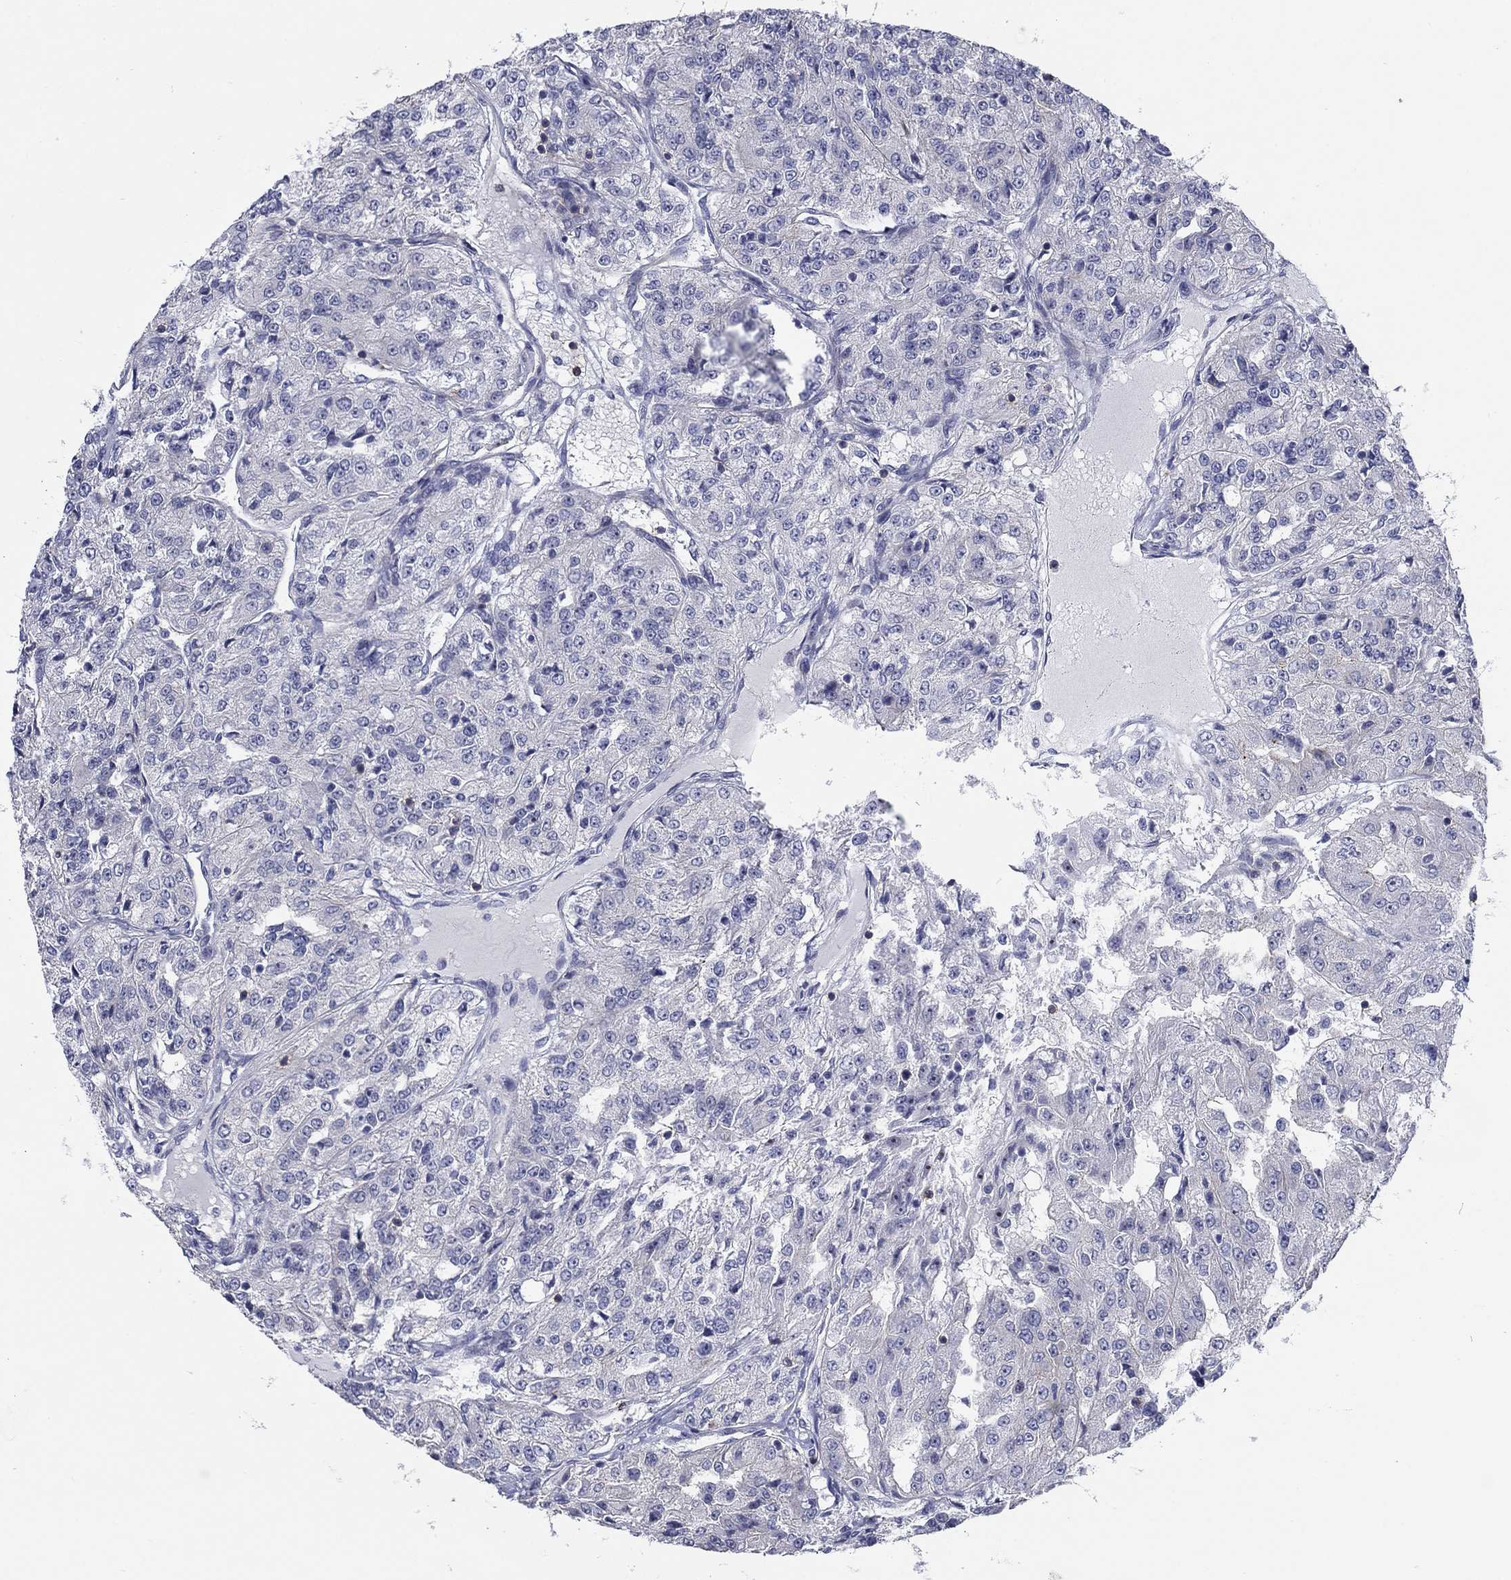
{"staining": {"intensity": "negative", "quantity": "none", "location": "none"}, "tissue": "renal cancer", "cell_type": "Tumor cells", "image_type": "cancer", "snomed": [{"axis": "morphology", "description": "Adenocarcinoma, NOS"}, {"axis": "topography", "description": "Kidney"}], "caption": "The immunohistochemistry histopathology image has no significant expression in tumor cells of renal cancer tissue.", "gene": "SIT1", "patient": {"sex": "female", "age": 63}}